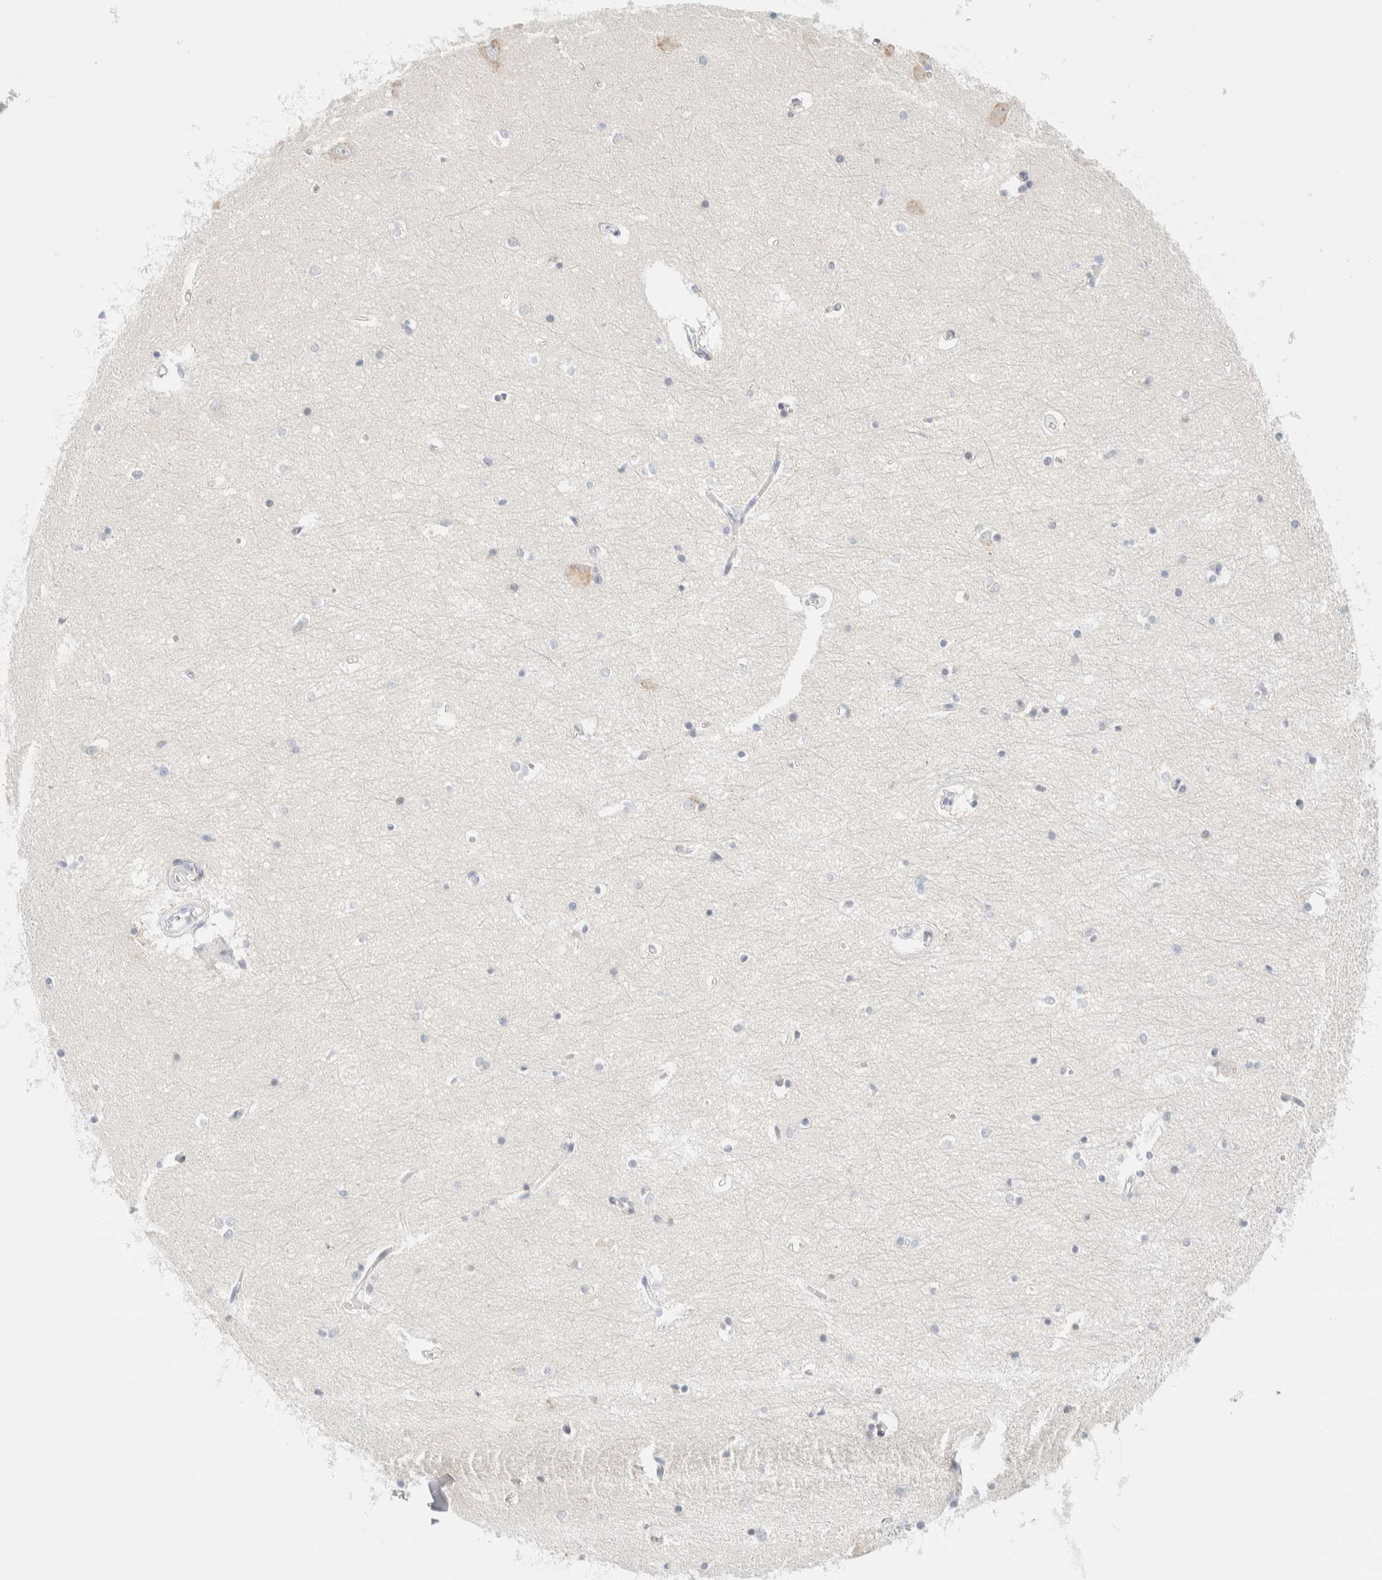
{"staining": {"intensity": "negative", "quantity": "none", "location": "none"}, "tissue": "hippocampus", "cell_type": "Glial cells", "image_type": "normal", "snomed": [{"axis": "morphology", "description": "Normal tissue, NOS"}, {"axis": "topography", "description": "Hippocampus"}], "caption": "A photomicrograph of human hippocampus is negative for staining in glial cells. (Stains: DAB immunohistochemistry with hematoxylin counter stain, Microscopy: brightfield microscopy at high magnification).", "gene": "SPNS3", "patient": {"sex": "male", "age": 70}}